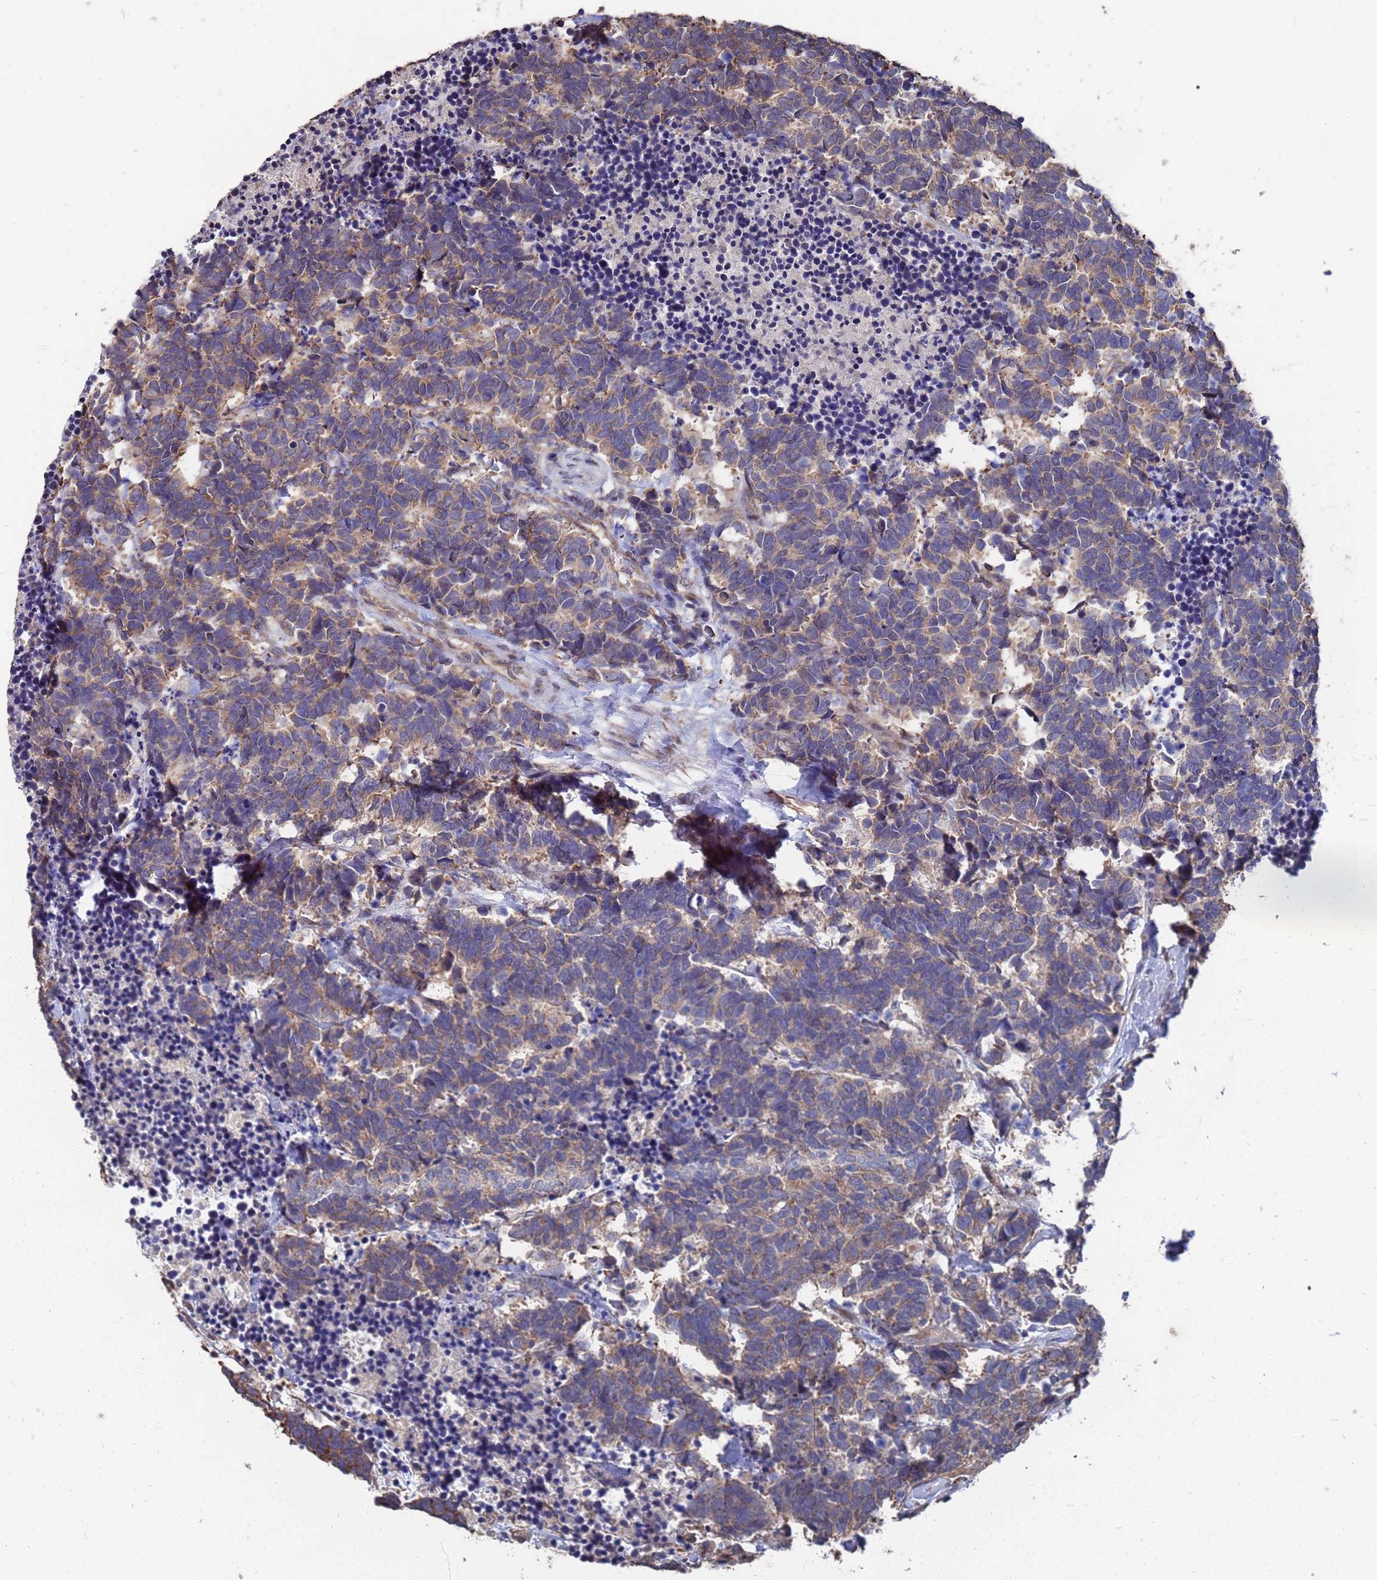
{"staining": {"intensity": "moderate", "quantity": ">75%", "location": "cytoplasmic/membranous"}, "tissue": "carcinoid", "cell_type": "Tumor cells", "image_type": "cancer", "snomed": [{"axis": "morphology", "description": "Carcinoma, NOS"}, {"axis": "morphology", "description": "Carcinoid, malignant, NOS"}, {"axis": "topography", "description": "Urinary bladder"}], "caption": "Human carcinoma stained for a protein (brown) shows moderate cytoplasmic/membranous positive staining in about >75% of tumor cells.", "gene": "CFAP119", "patient": {"sex": "male", "age": 57}}